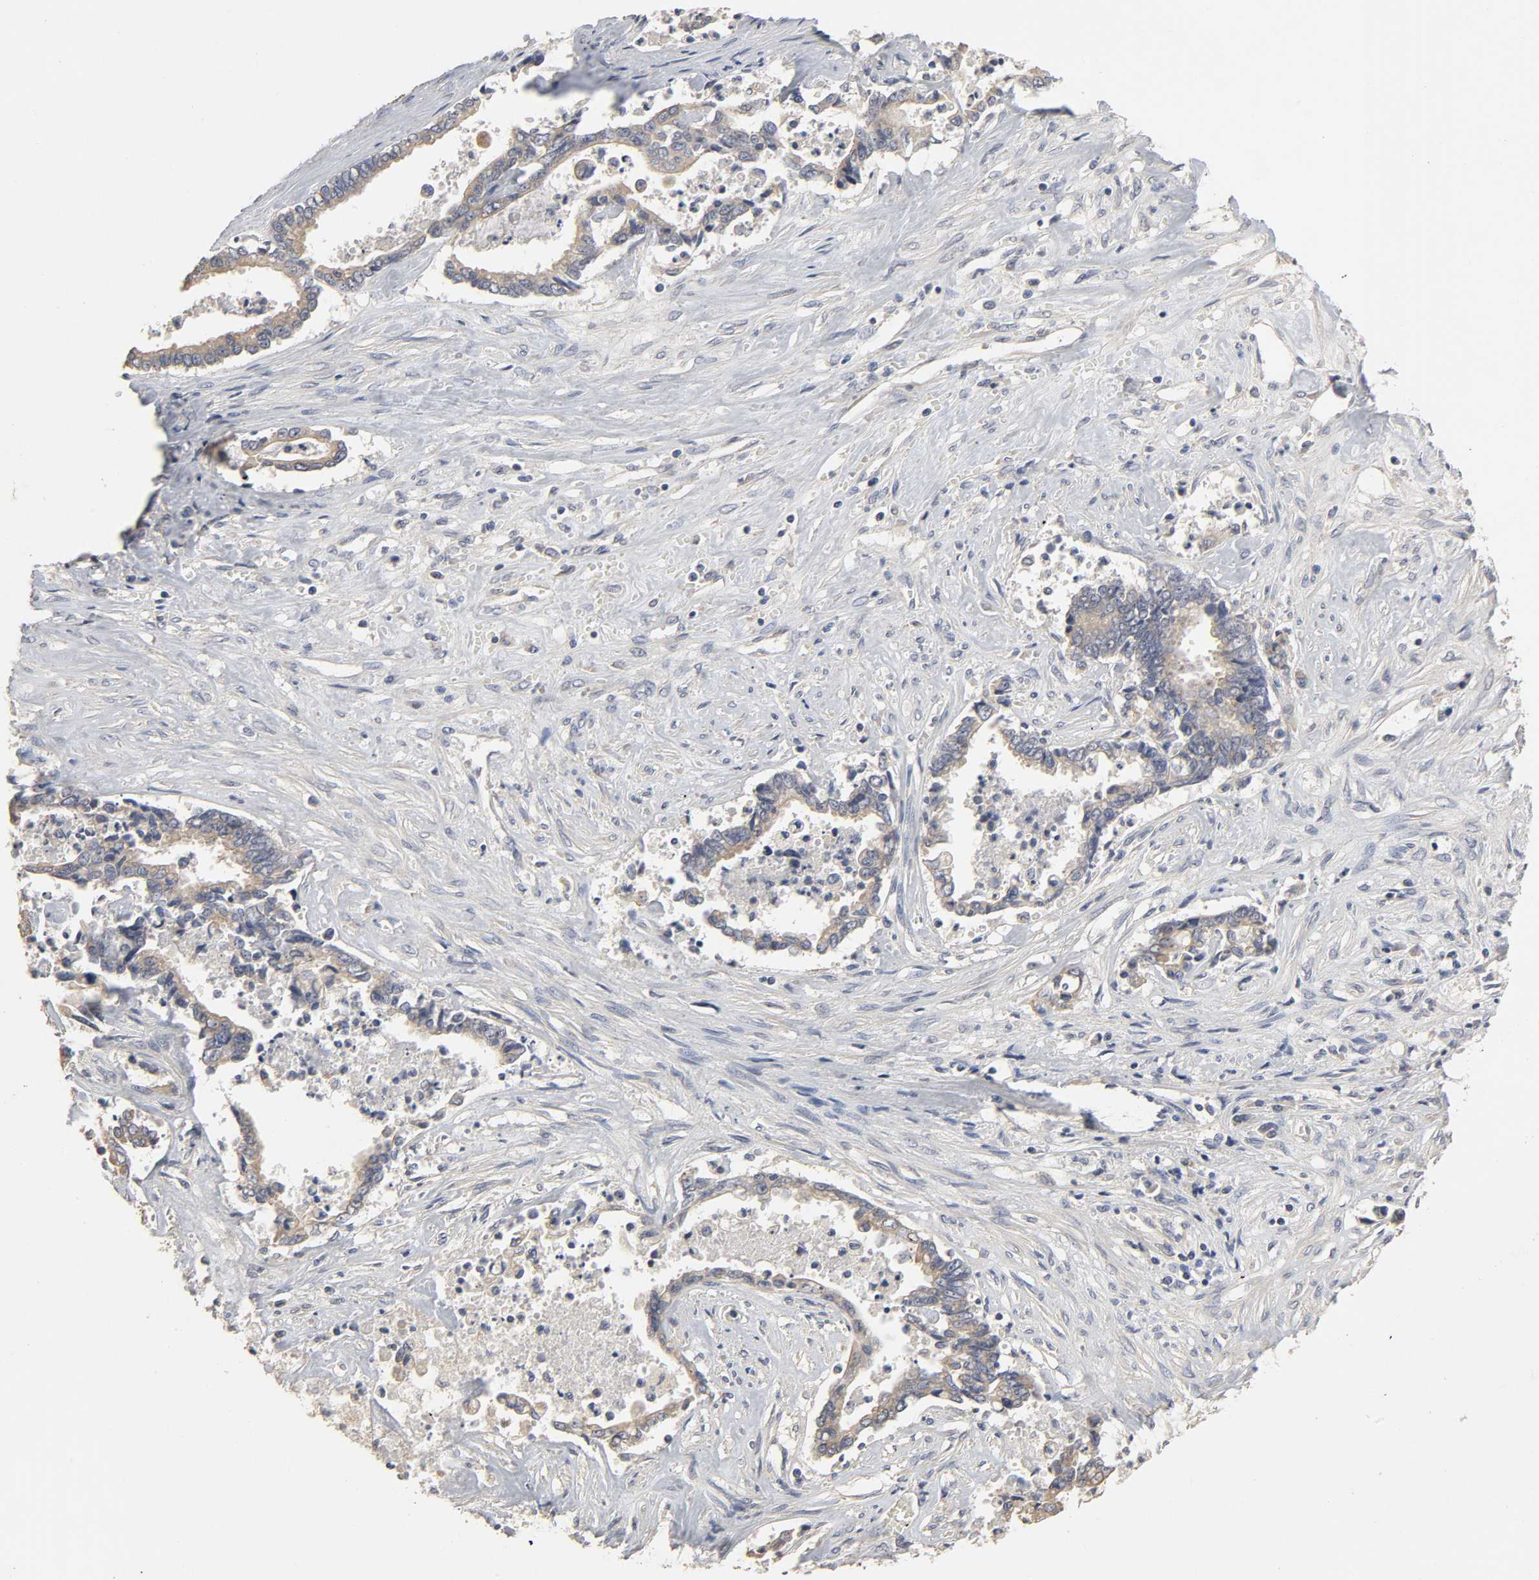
{"staining": {"intensity": "weak", "quantity": ">75%", "location": "cytoplasmic/membranous"}, "tissue": "liver cancer", "cell_type": "Tumor cells", "image_type": "cancer", "snomed": [{"axis": "morphology", "description": "Cholangiocarcinoma"}, {"axis": "topography", "description": "Liver"}], "caption": "About >75% of tumor cells in human liver cancer (cholangiocarcinoma) exhibit weak cytoplasmic/membranous protein positivity as visualized by brown immunohistochemical staining.", "gene": "SLC10A2", "patient": {"sex": "male", "age": 57}}